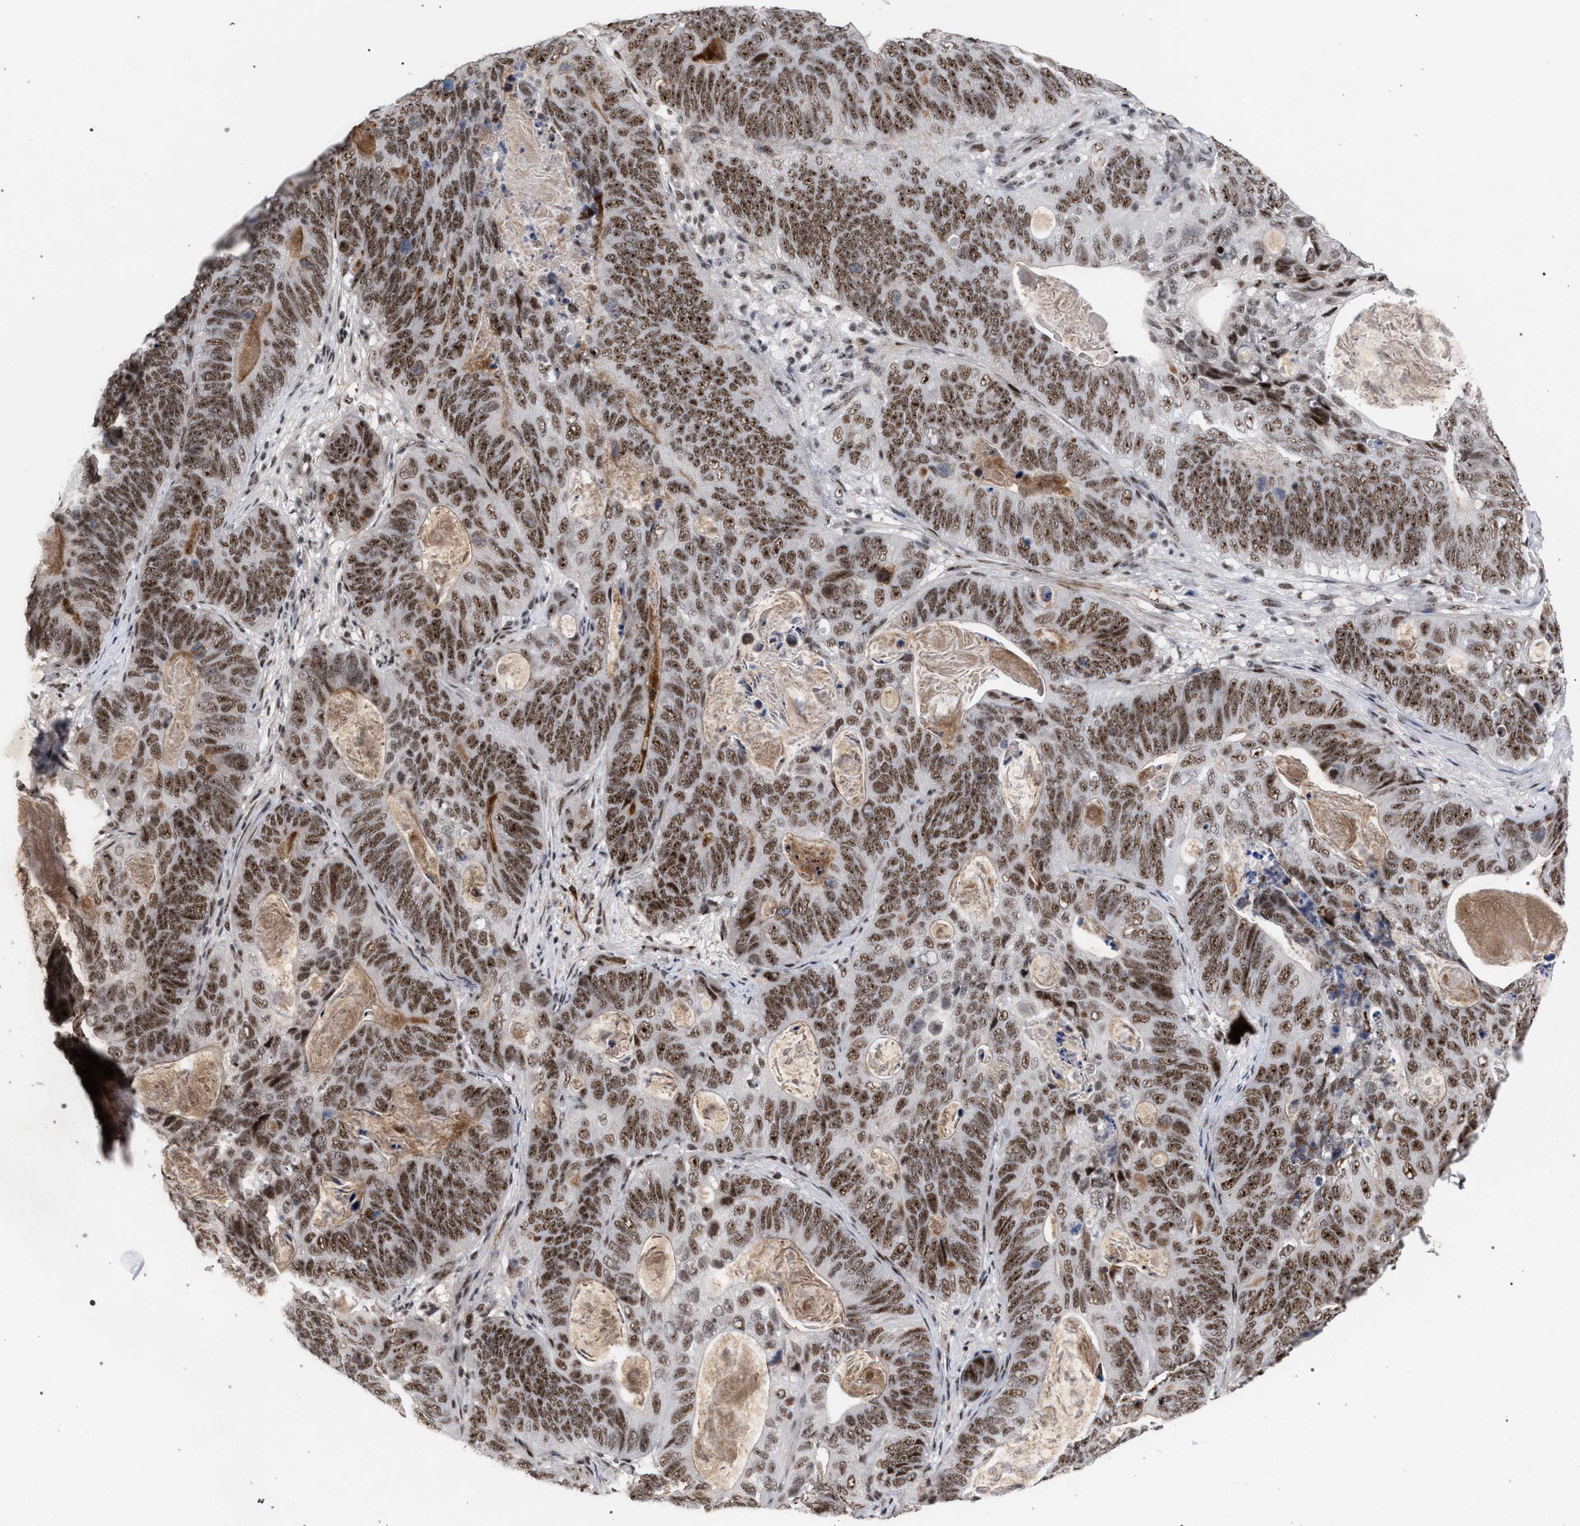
{"staining": {"intensity": "moderate", "quantity": ">75%", "location": "nuclear"}, "tissue": "stomach cancer", "cell_type": "Tumor cells", "image_type": "cancer", "snomed": [{"axis": "morphology", "description": "Normal tissue, NOS"}, {"axis": "morphology", "description": "Adenocarcinoma, NOS"}, {"axis": "topography", "description": "Stomach"}], "caption": "This is an image of IHC staining of adenocarcinoma (stomach), which shows moderate positivity in the nuclear of tumor cells.", "gene": "SCAF4", "patient": {"sex": "female", "age": 89}}